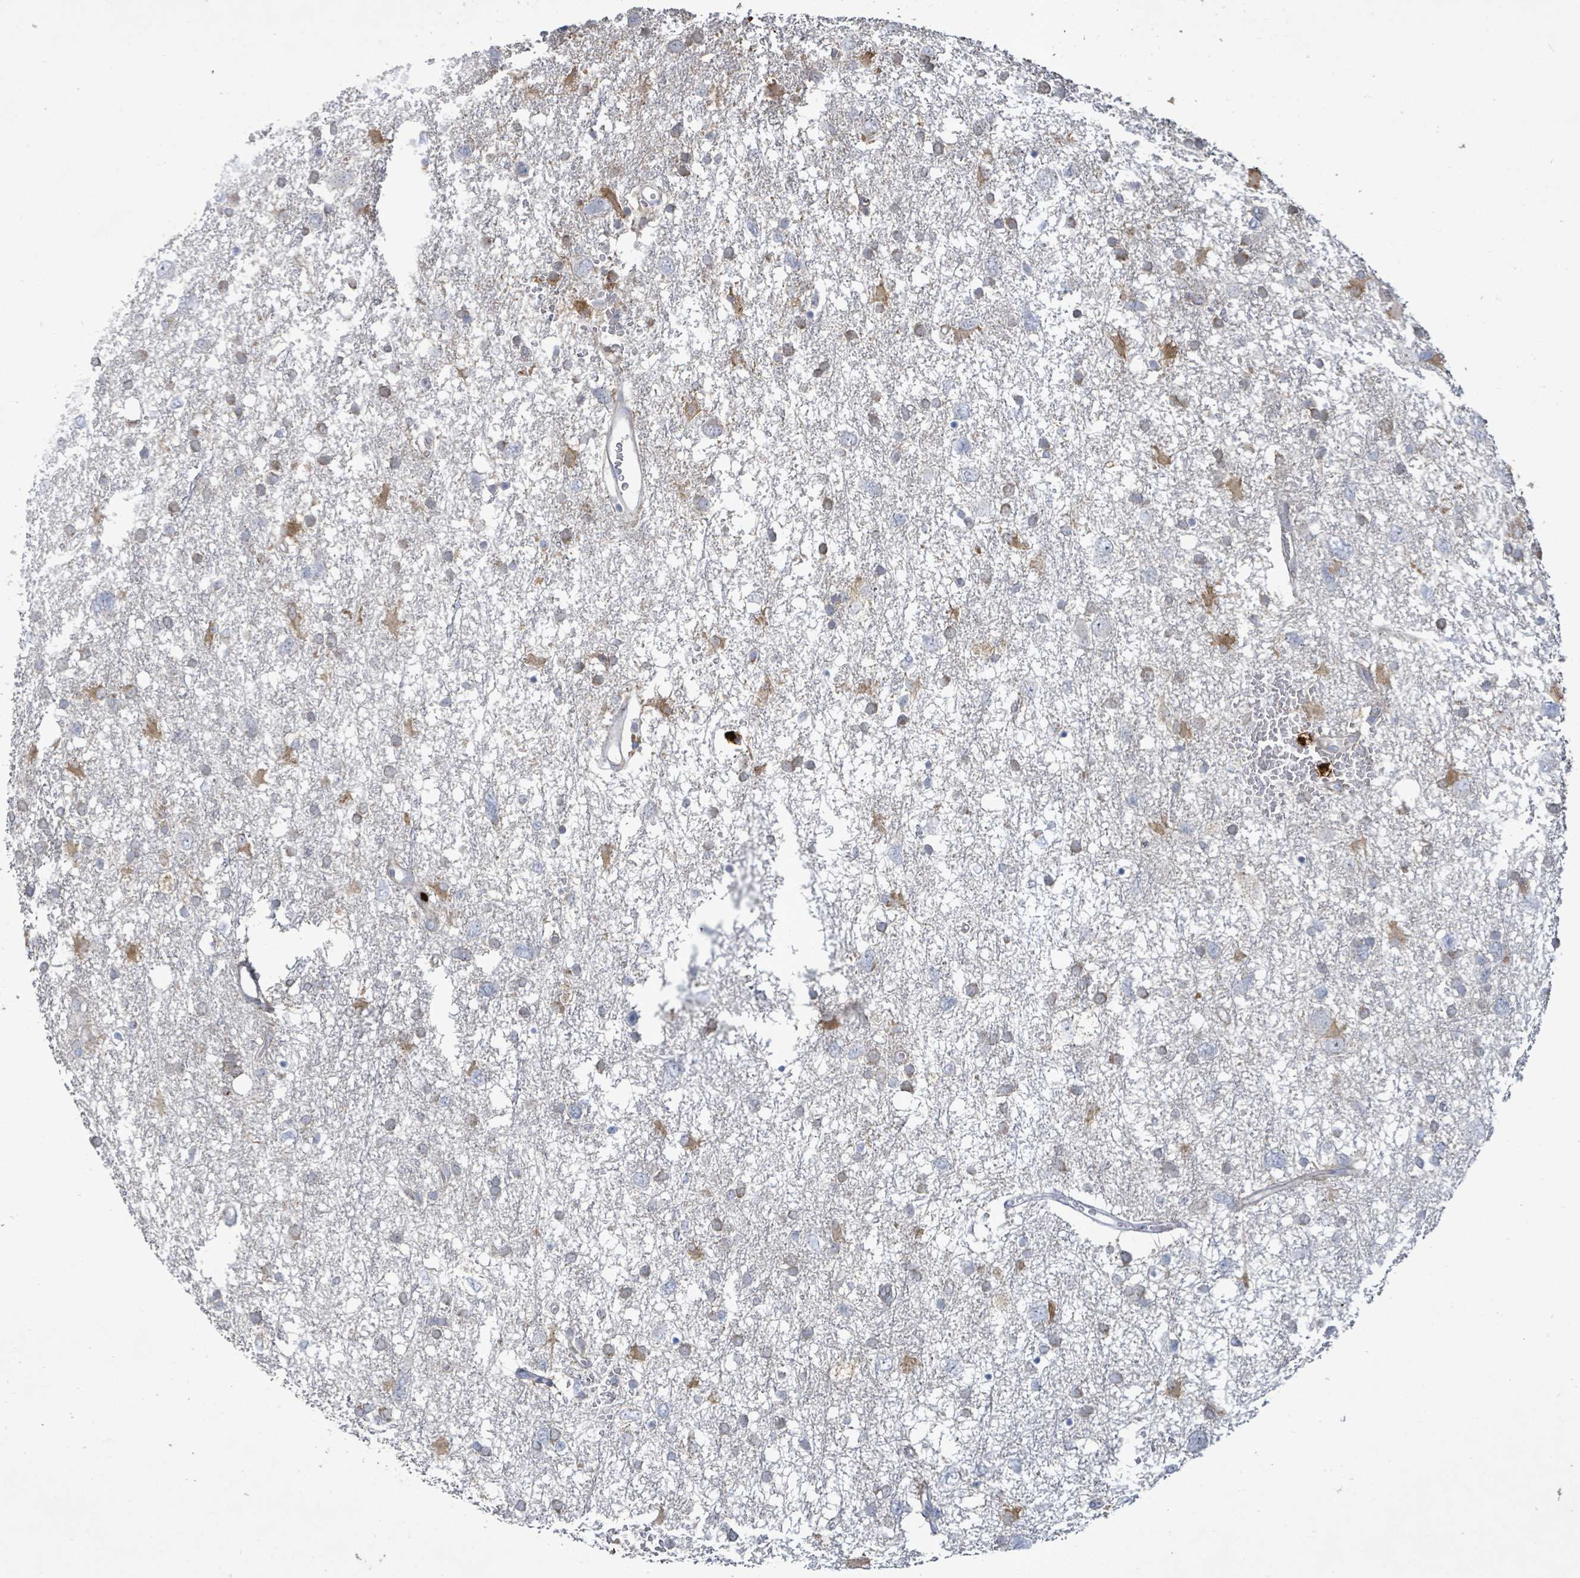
{"staining": {"intensity": "moderate", "quantity": "<25%", "location": "cytoplasmic/membranous"}, "tissue": "glioma", "cell_type": "Tumor cells", "image_type": "cancer", "snomed": [{"axis": "morphology", "description": "Glioma, malignant, High grade"}, {"axis": "topography", "description": "Brain"}], "caption": "A micrograph showing moderate cytoplasmic/membranous expression in about <25% of tumor cells in high-grade glioma (malignant), as visualized by brown immunohistochemical staining.", "gene": "FAM210A", "patient": {"sex": "male", "age": 61}}